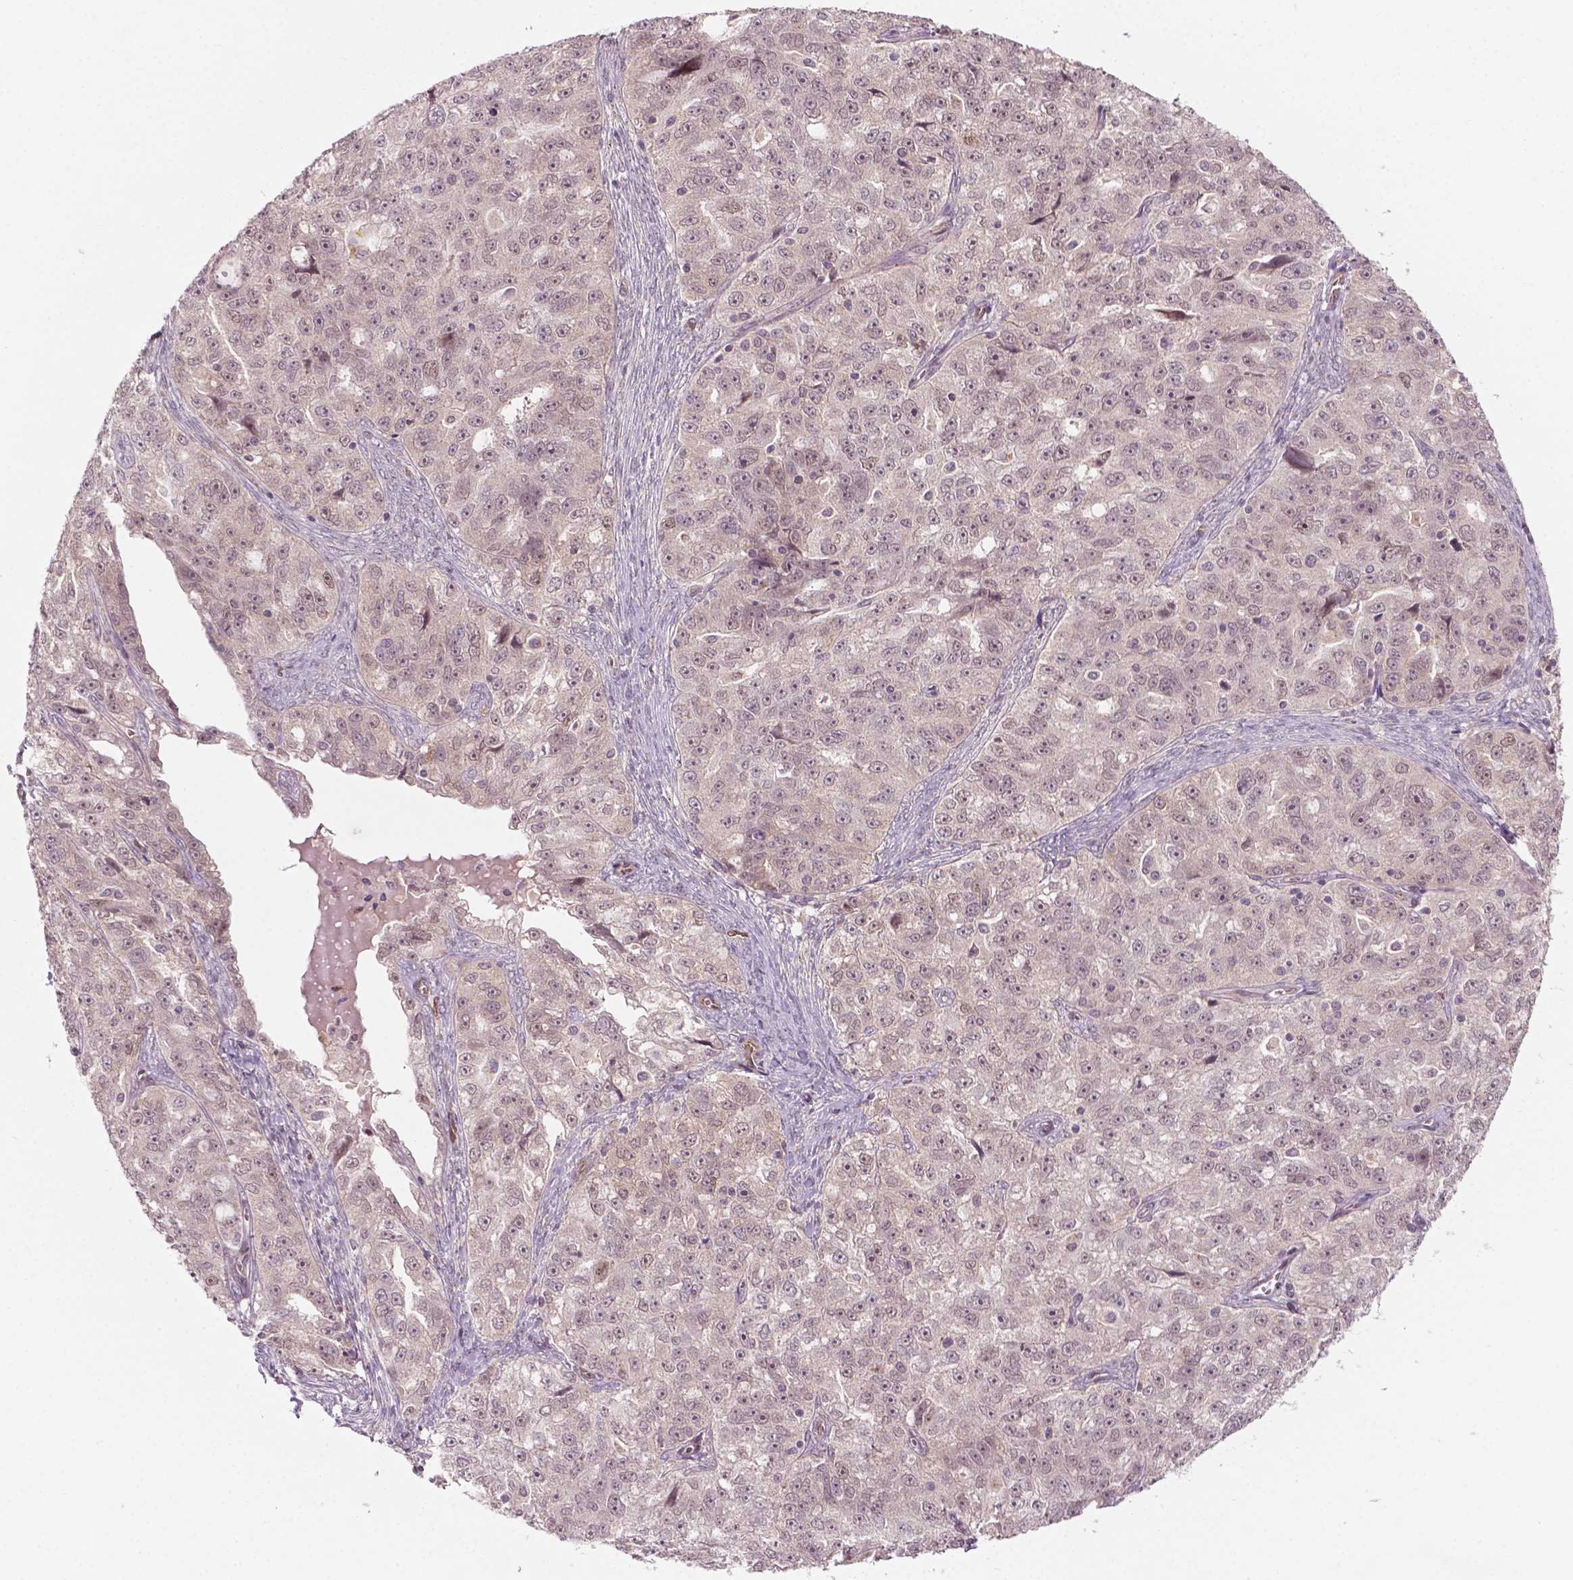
{"staining": {"intensity": "weak", "quantity": ">75%", "location": "nuclear"}, "tissue": "ovarian cancer", "cell_type": "Tumor cells", "image_type": "cancer", "snomed": [{"axis": "morphology", "description": "Cystadenocarcinoma, serous, NOS"}, {"axis": "topography", "description": "Ovary"}], "caption": "Protein expression analysis of human serous cystadenocarcinoma (ovarian) reveals weak nuclear expression in about >75% of tumor cells. The staining was performed using DAB (3,3'-diaminobenzidine), with brown indicating positive protein expression. Nuclei are stained blue with hematoxylin.", "gene": "NFAT5", "patient": {"sex": "female", "age": 51}}